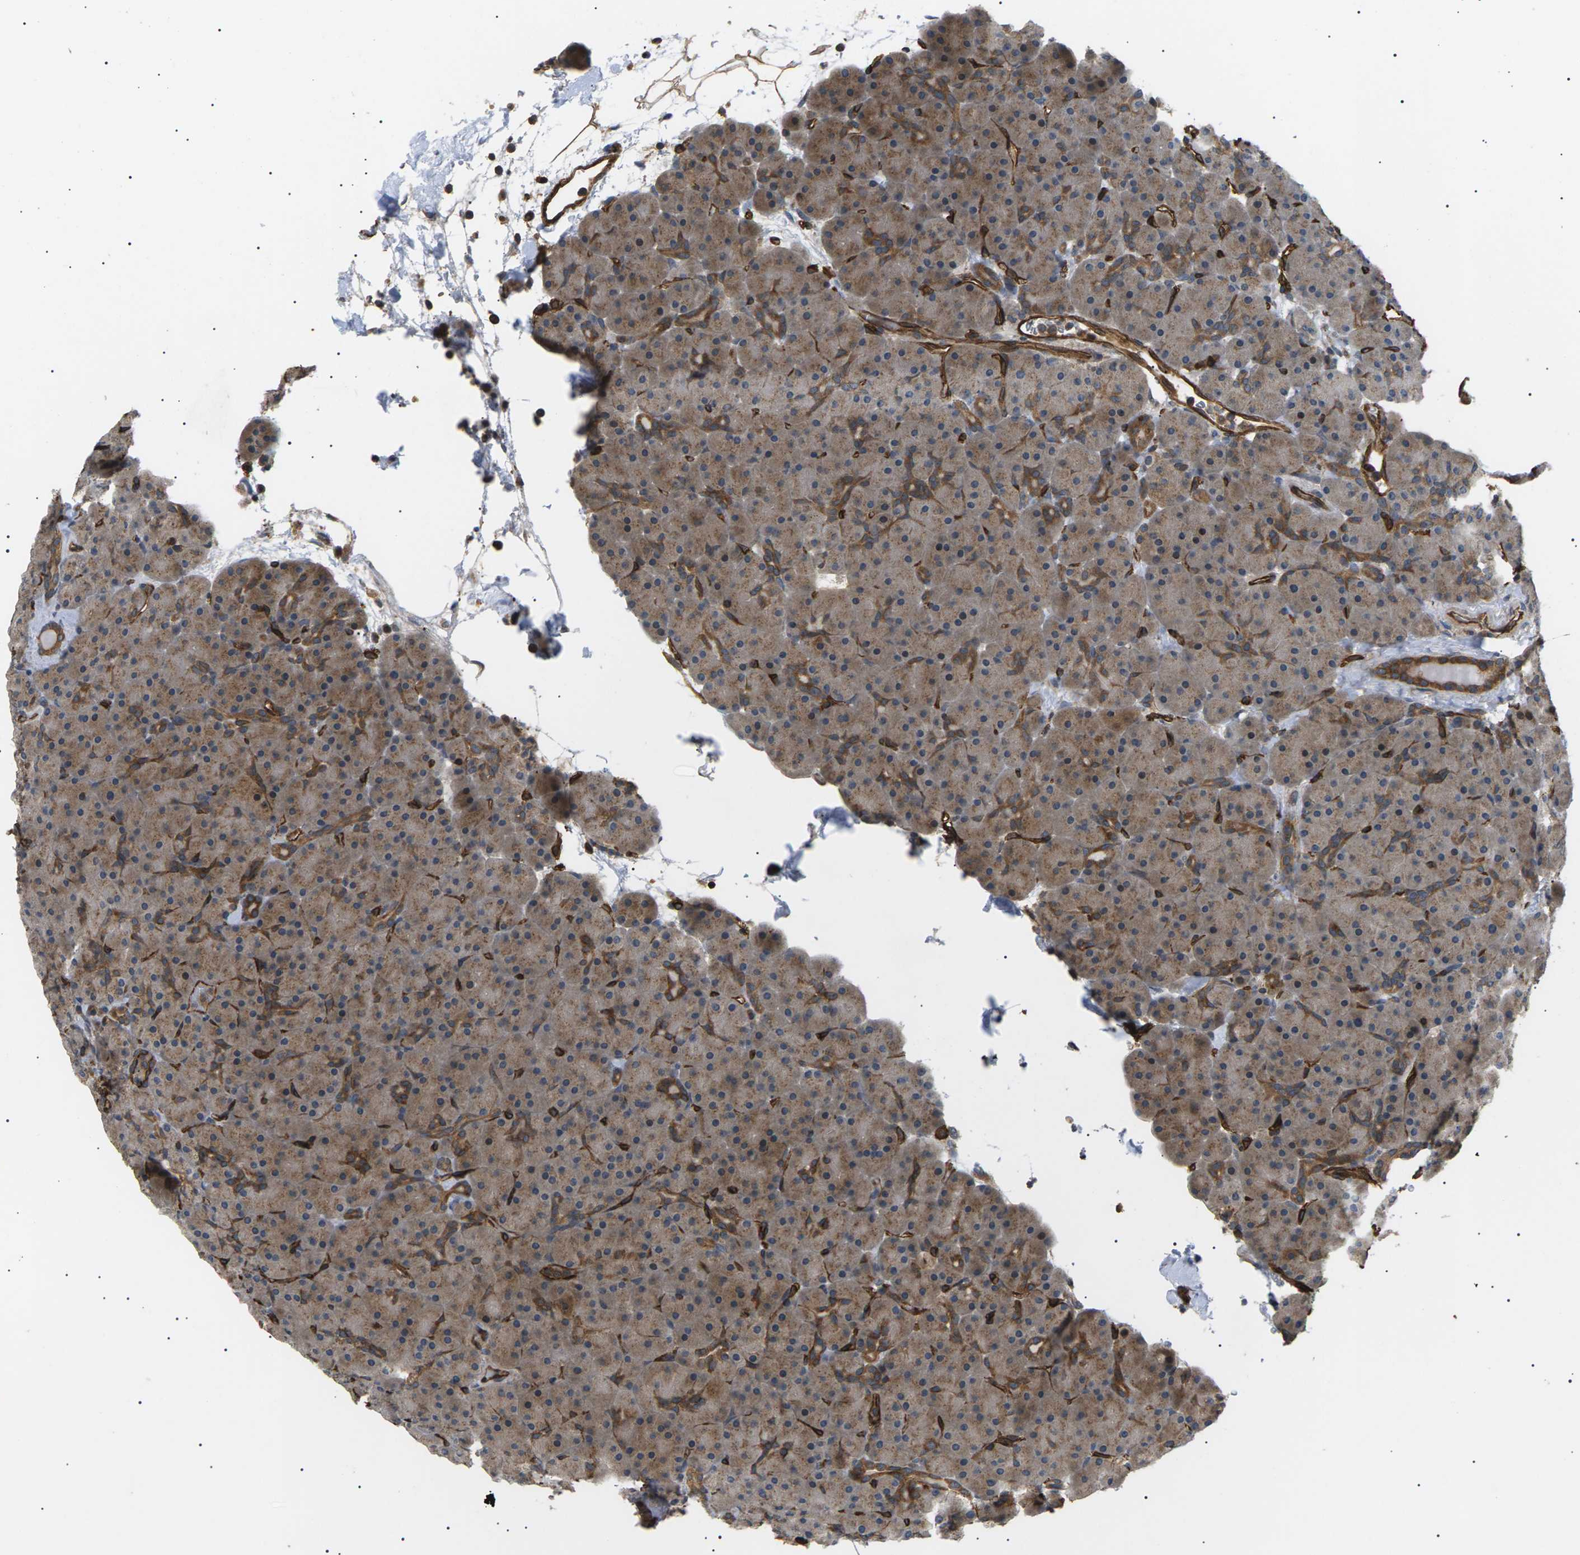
{"staining": {"intensity": "moderate", "quantity": ">75%", "location": "cytoplasmic/membranous"}, "tissue": "pancreas", "cell_type": "Exocrine glandular cells", "image_type": "normal", "snomed": [{"axis": "morphology", "description": "Normal tissue, NOS"}, {"axis": "topography", "description": "Pancreas"}], "caption": "A brown stain shows moderate cytoplasmic/membranous staining of a protein in exocrine glandular cells of unremarkable pancreas.", "gene": "TMTC4", "patient": {"sex": "male", "age": 66}}